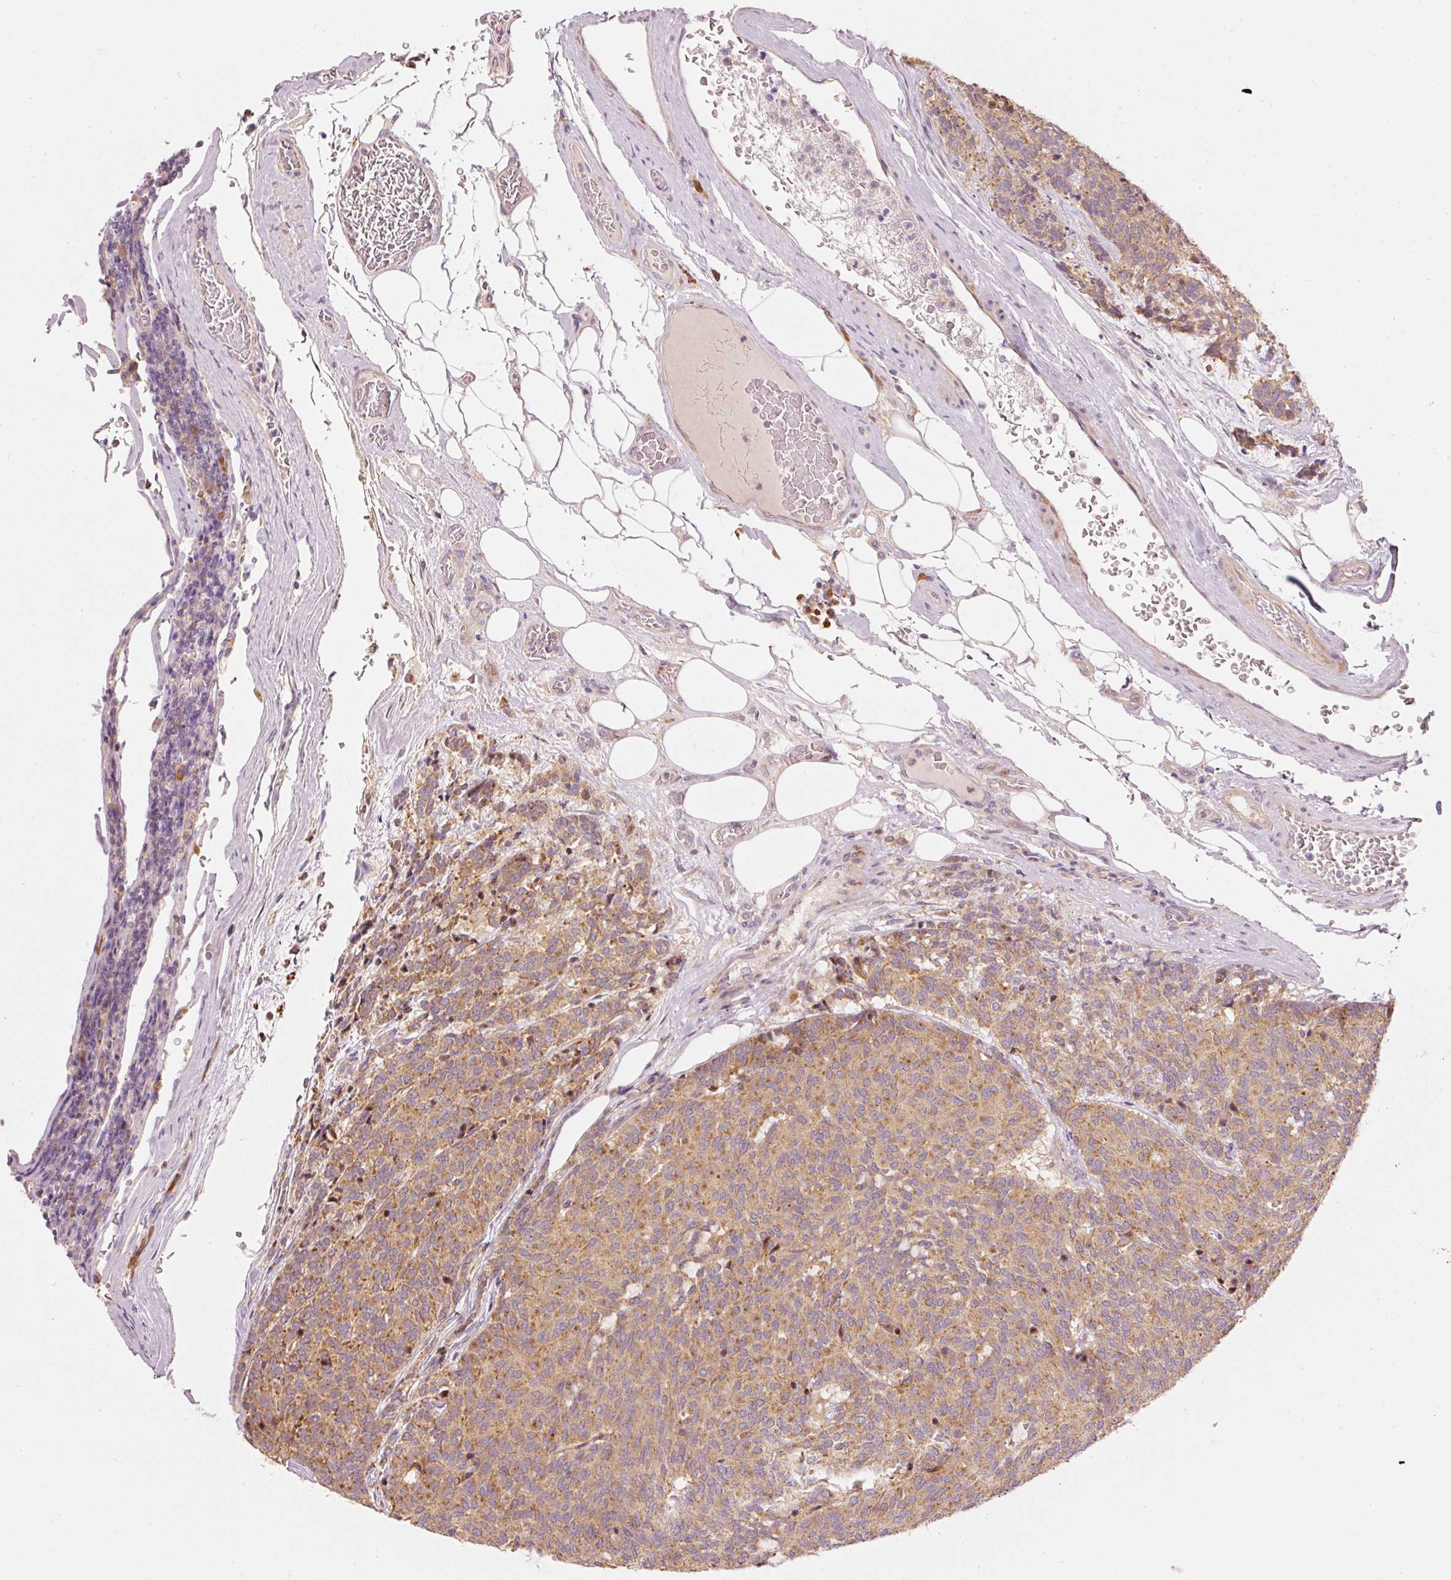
{"staining": {"intensity": "moderate", "quantity": ">75%", "location": "cytoplasmic/membranous"}, "tissue": "carcinoid", "cell_type": "Tumor cells", "image_type": "cancer", "snomed": [{"axis": "morphology", "description": "Carcinoid, malignant, NOS"}, {"axis": "topography", "description": "Pancreas"}], "caption": "The histopathology image demonstrates immunohistochemical staining of carcinoid. There is moderate cytoplasmic/membranous staining is identified in approximately >75% of tumor cells.", "gene": "MAP10", "patient": {"sex": "female", "age": 54}}